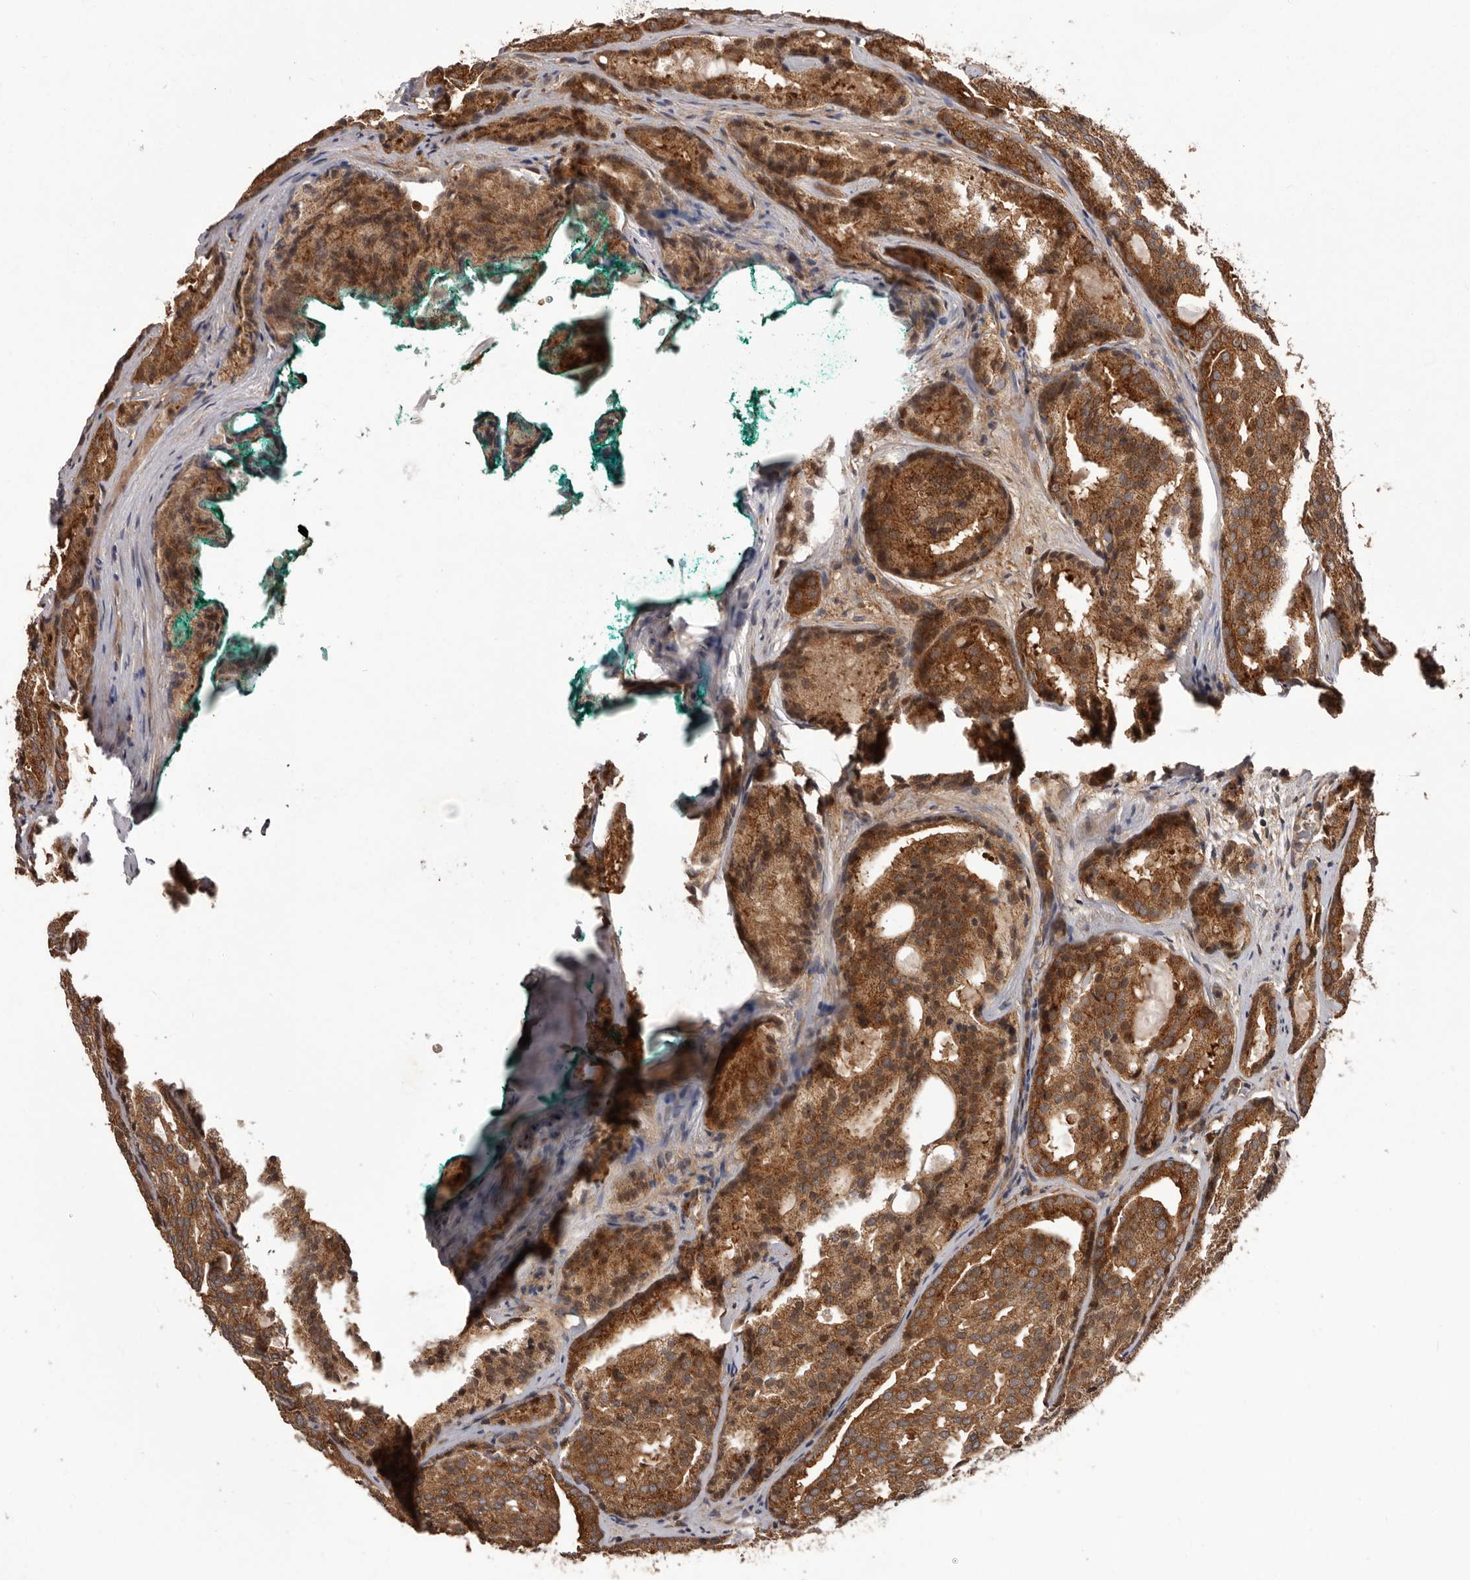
{"staining": {"intensity": "moderate", "quantity": ">75%", "location": "cytoplasmic/membranous"}, "tissue": "prostate cancer", "cell_type": "Tumor cells", "image_type": "cancer", "snomed": [{"axis": "morphology", "description": "Adenocarcinoma, High grade"}, {"axis": "topography", "description": "Prostate"}], "caption": "About >75% of tumor cells in prostate cancer exhibit moderate cytoplasmic/membranous protein staining as visualized by brown immunohistochemical staining.", "gene": "HBS1L", "patient": {"sex": "male", "age": 64}}